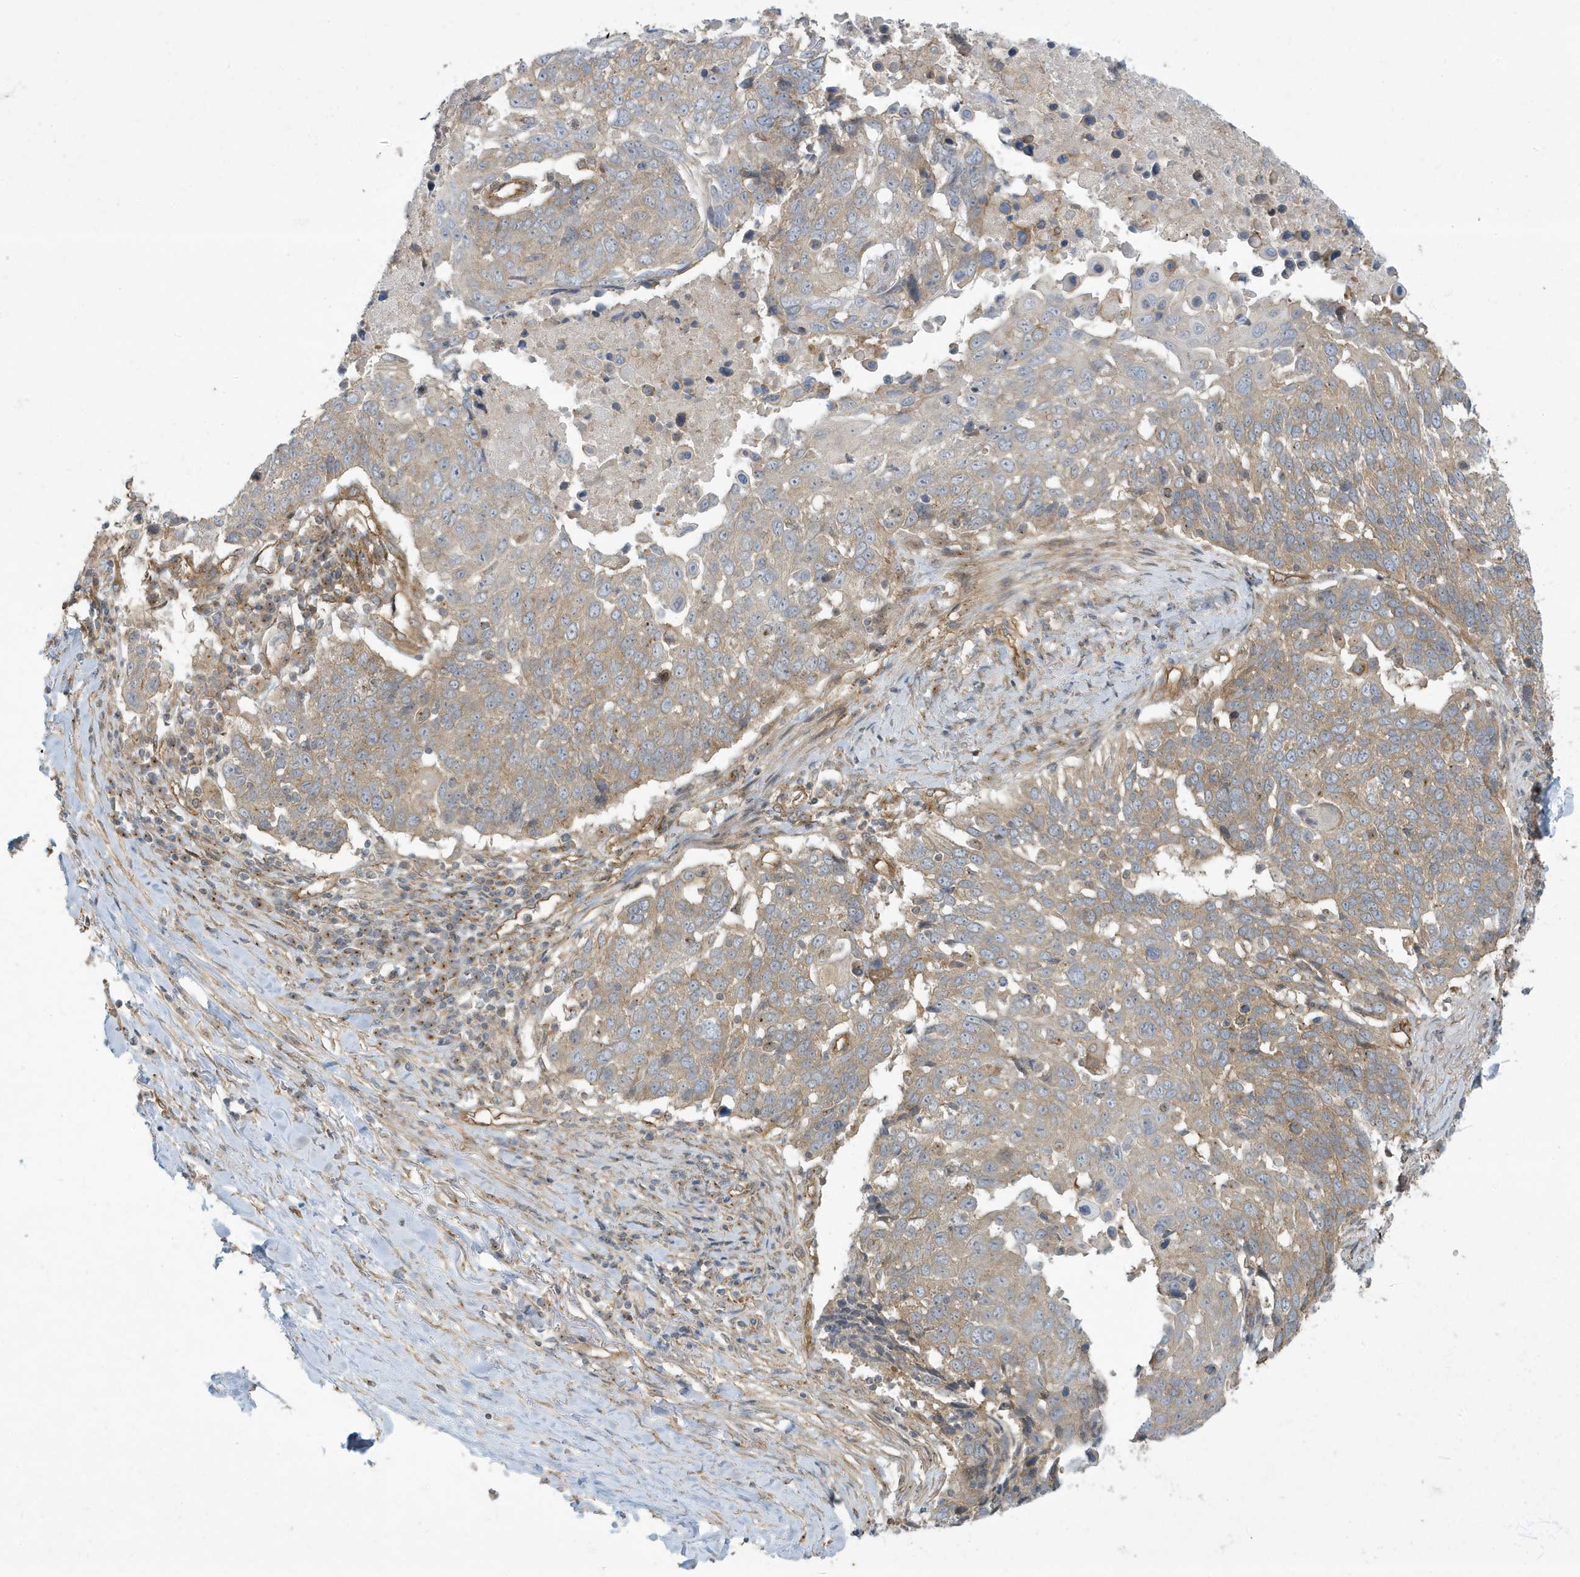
{"staining": {"intensity": "weak", "quantity": "25%-75%", "location": "cytoplasmic/membranous"}, "tissue": "lung cancer", "cell_type": "Tumor cells", "image_type": "cancer", "snomed": [{"axis": "morphology", "description": "Squamous cell carcinoma, NOS"}, {"axis": "topography", "description": "Lung"}], "caption": "This is an image of IHC staining of lung cancer (squamous cell carcinoma), which shows weak positivity in the cytoplasmic/membranous of tumor cells.", "gene": "ATP23", "patient": {"sex": "male", "age": 66}}